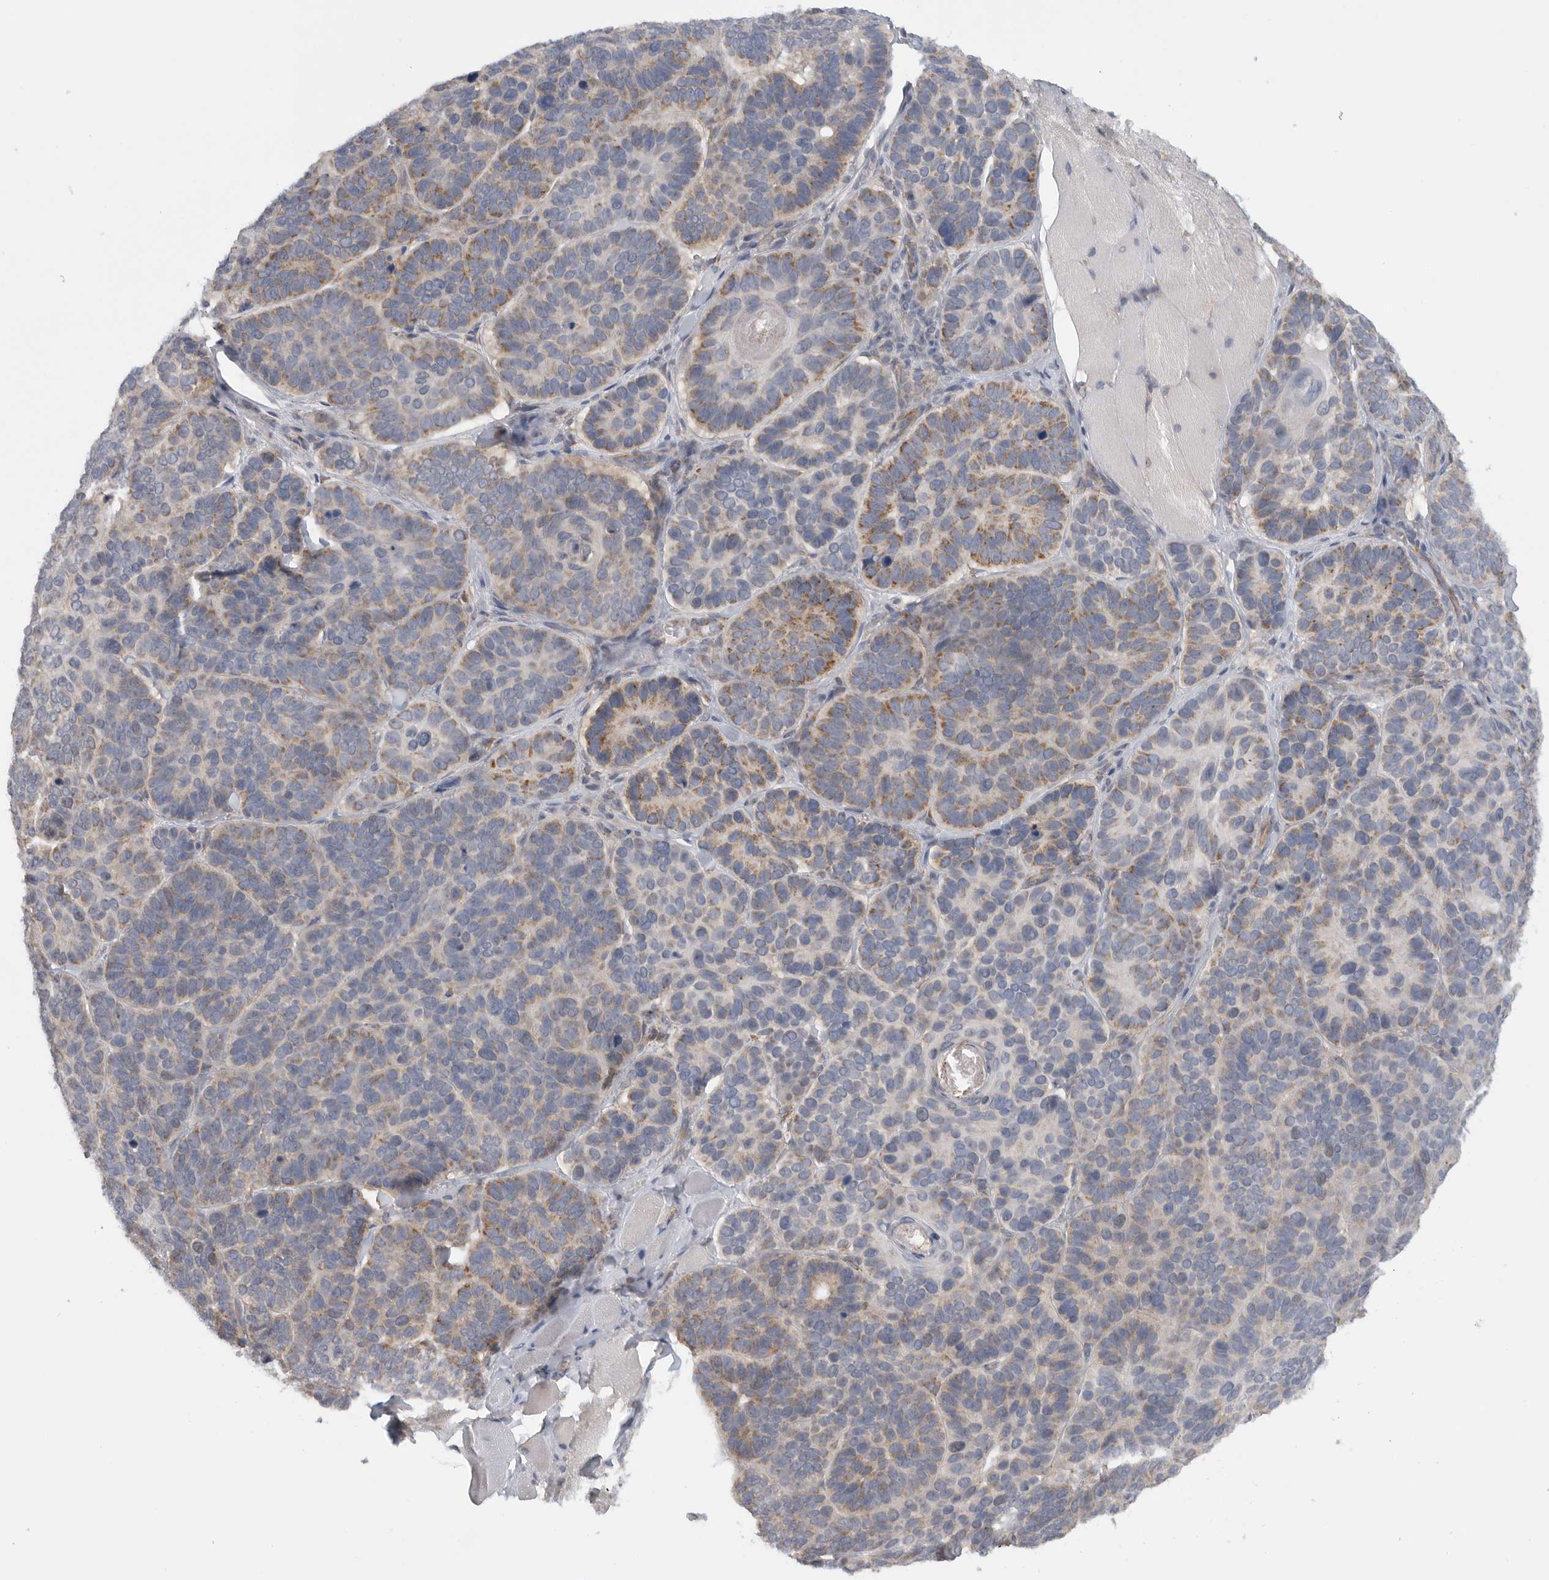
{"staining": {"intensity": "moderate", "quantity": "25%-75%", "location": "cytoplasmic/membranous"}, "tissue": "skin cancer", "cell_type": "Tumor cells", "image_type": "cancer", "snomed": [{"axis": "morphology", "description": "Basal cell carcinoma"}, {"axis": "topography", "description": "Skin"}], "caption": "Skin basal cell carcinoma stained with IHC shows moderate cytoplasmic/membranous positivity in about 25%-75% of tumor cells.", "gene": "DYRK2", "patient": {"sex": "male", "age": 62}}